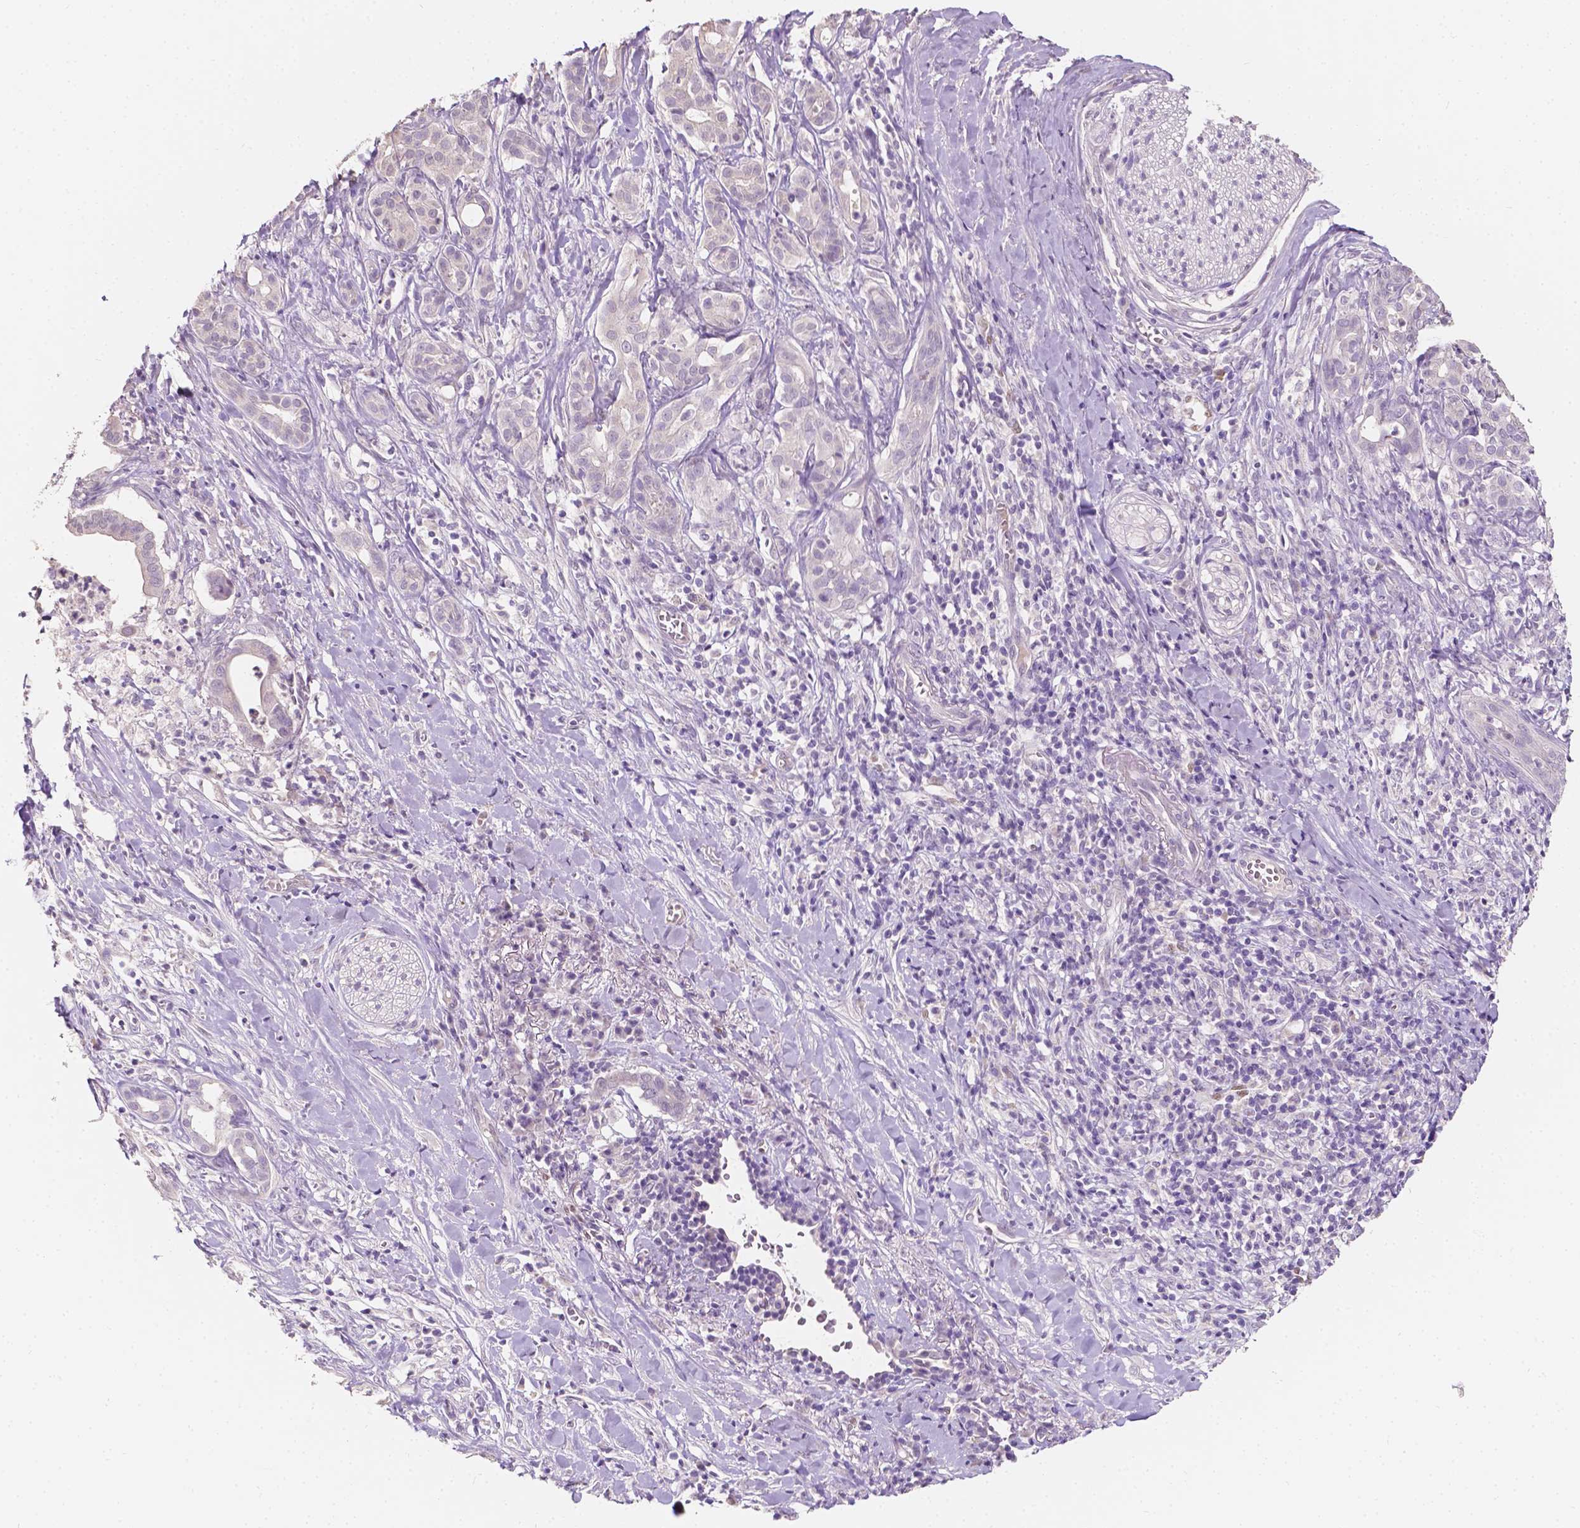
{"staining": {"intensity": "negative", "quantity": "none", "location": "none"}, "tissue": "pancreatic cancer", "cell_type": "Tumor cells", "image_type": "cancer", "snomed": [{"axis": "morphology", "description": "Adenocarcinoma, NOS"}, {"axis": "topography", "description": "Pancreas"}], "caption": "Adenocarcinoma (pancreatic) was stained to show a protein in brown. There is no significant staining in tumor cells.", "gene": "TAL1", "patient": {"sex": "male", "age": 61}}